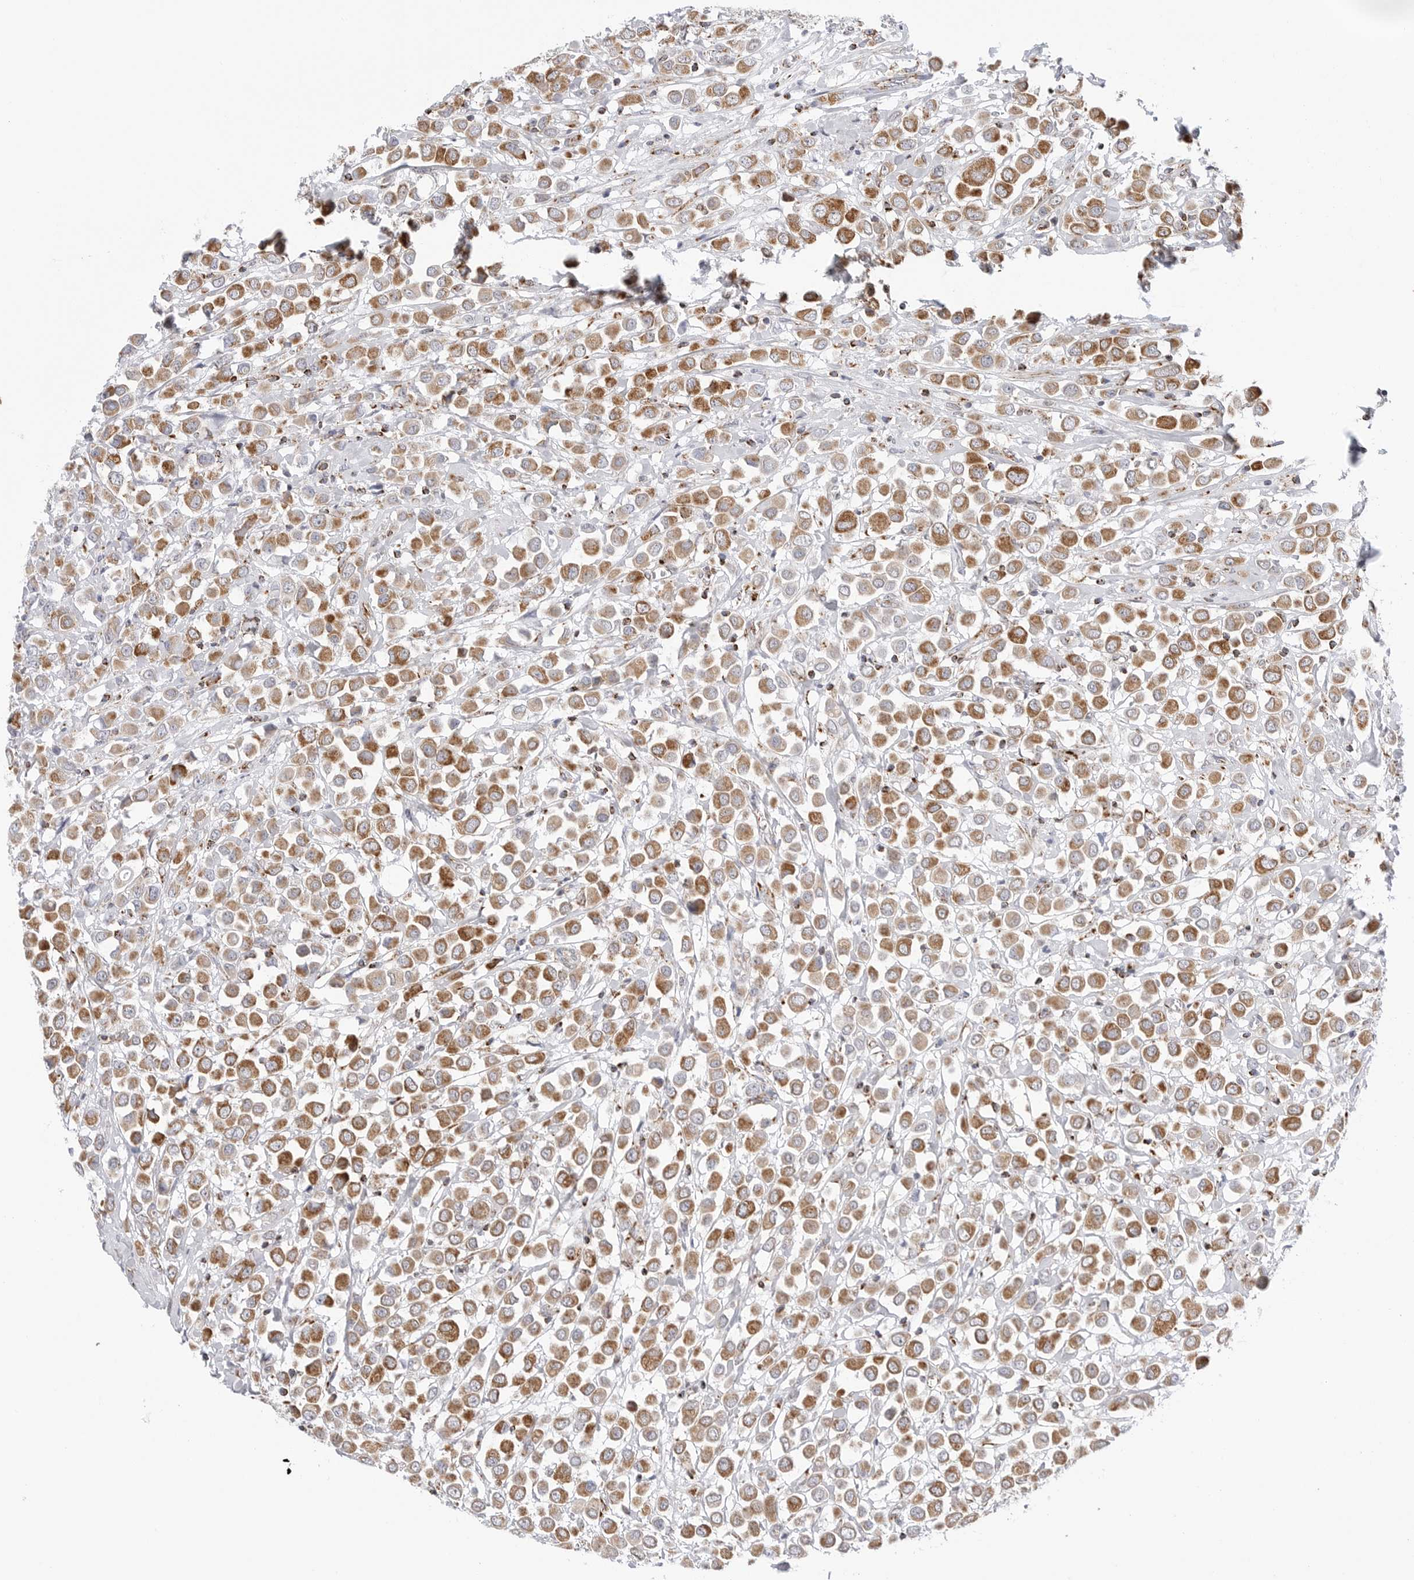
{"staining": {"intensity": "moderate", "quantity": ">75%", "location": "cytoplasmic/membranous"}, "tissue": "breast cancer", "cell_type": "Tumor cells", "image_type": "cancer", "snomed": [{"axis": "morphology", "description": "Duct carcinoma"}, {"axis": "topography", "description": "Breast"}], "caption": "Tumor cells display moderate cytoplasmic/membranous positivity in approximately >75% of cells in breast invasive ductal carcinoma. The staining is performed using DAB brown chromogen to label protein expression. The nuclei are counter-stained blue using hematoxylin.", "gene": "ATP5IF1", "patient": {"sex": "female", "age": 61}}